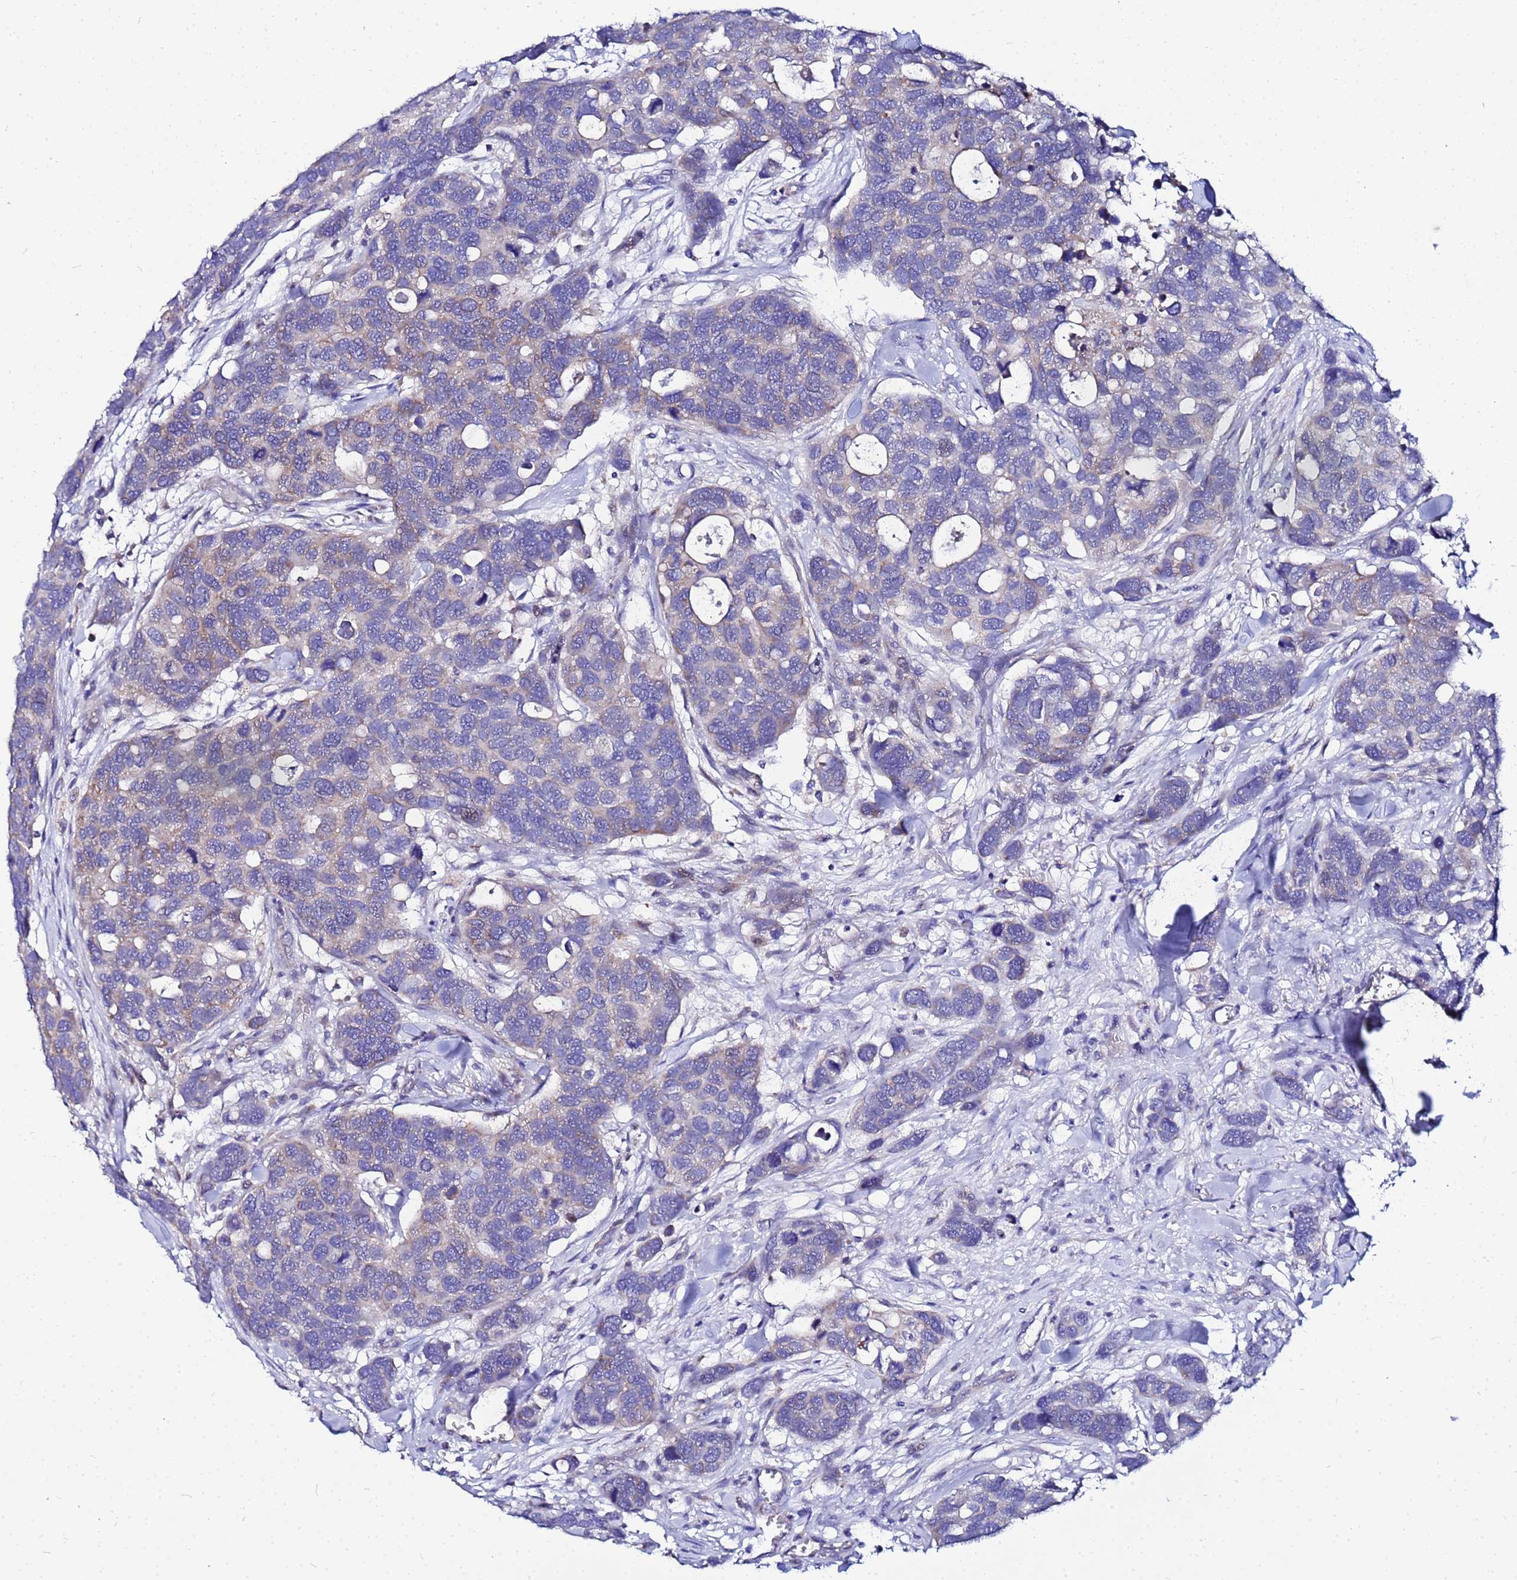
{"staining": {"intensity": "negative", "quantity": "none", "location": "none"}, "tissue": "breast cancer", "cell_type": "Tumor cells", "image_type": "cancer", "snomed": [{"axis": "morphology", "description": "Duct carcinoma"}, {"axis": "topography", "description": "Breast"}], "caption": "Immunohistochemistry micrograph of invasive ductal carcinoma (breast) stained for a protein (brown), which reveals no staining in tumor cells.", "gene": "FAHD2A", "patient": {"sex": "female", "age": 83}}